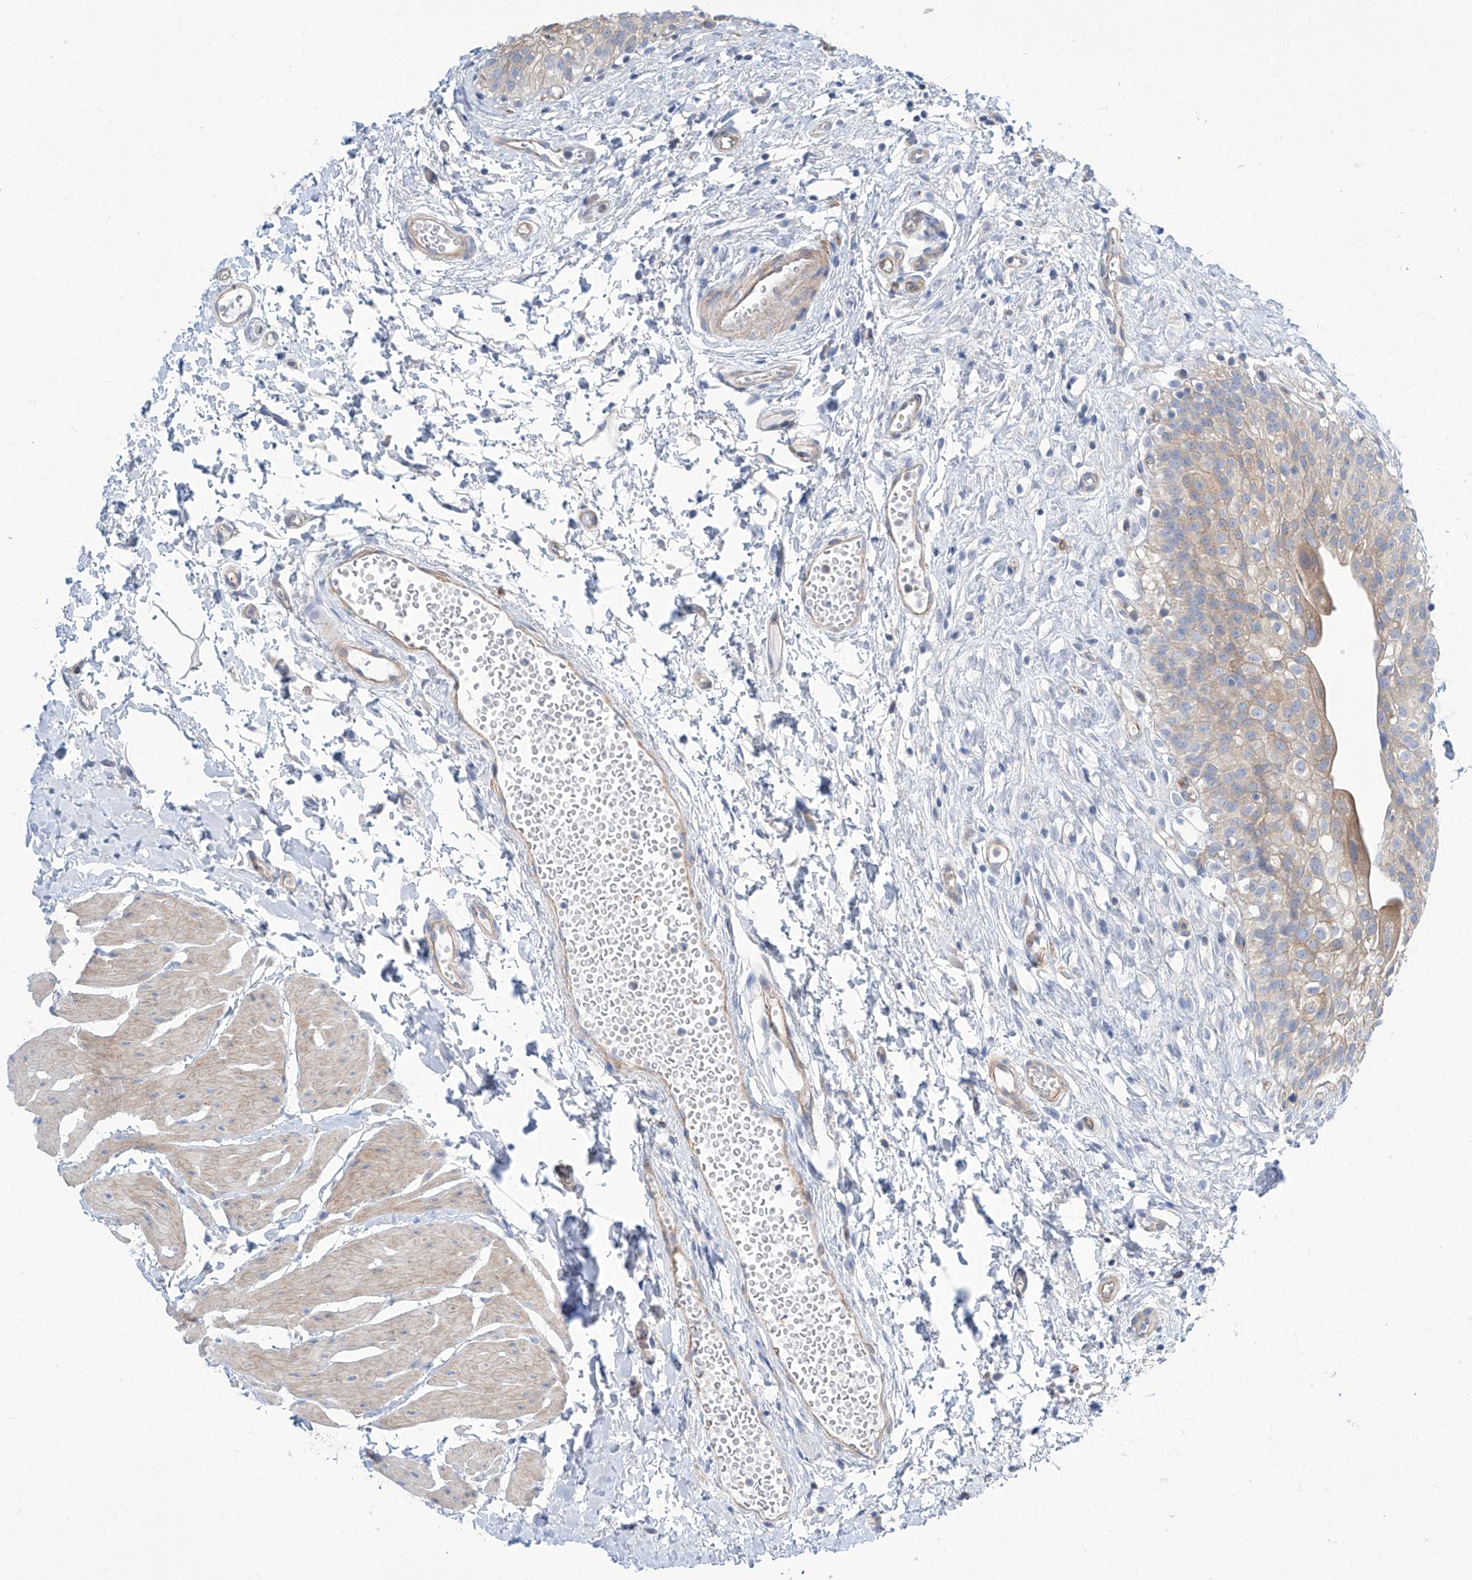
{"staining": {"intensity": "moderate", "quantity": "25%-75%", "location": "cytoplasmic/membranous"}, "tissue": "urinary bladder", "cell_type": "Urothelial cells", "image_type": "normal", "snomed": [{"axis": "morphology", "description": "Normal tissue, NOS"}, {"axis": "topography", "description": "Urinary bladder"}], "caption": "A brown stain shows moderate cytoplasmic/membranous expression of a protein in urothelial cells of benign urinary bladder. (IHC, brightfield microscopy, high magnification).", "gene": "TMEM209", "patient": {"sex": "male", "age": 51}}